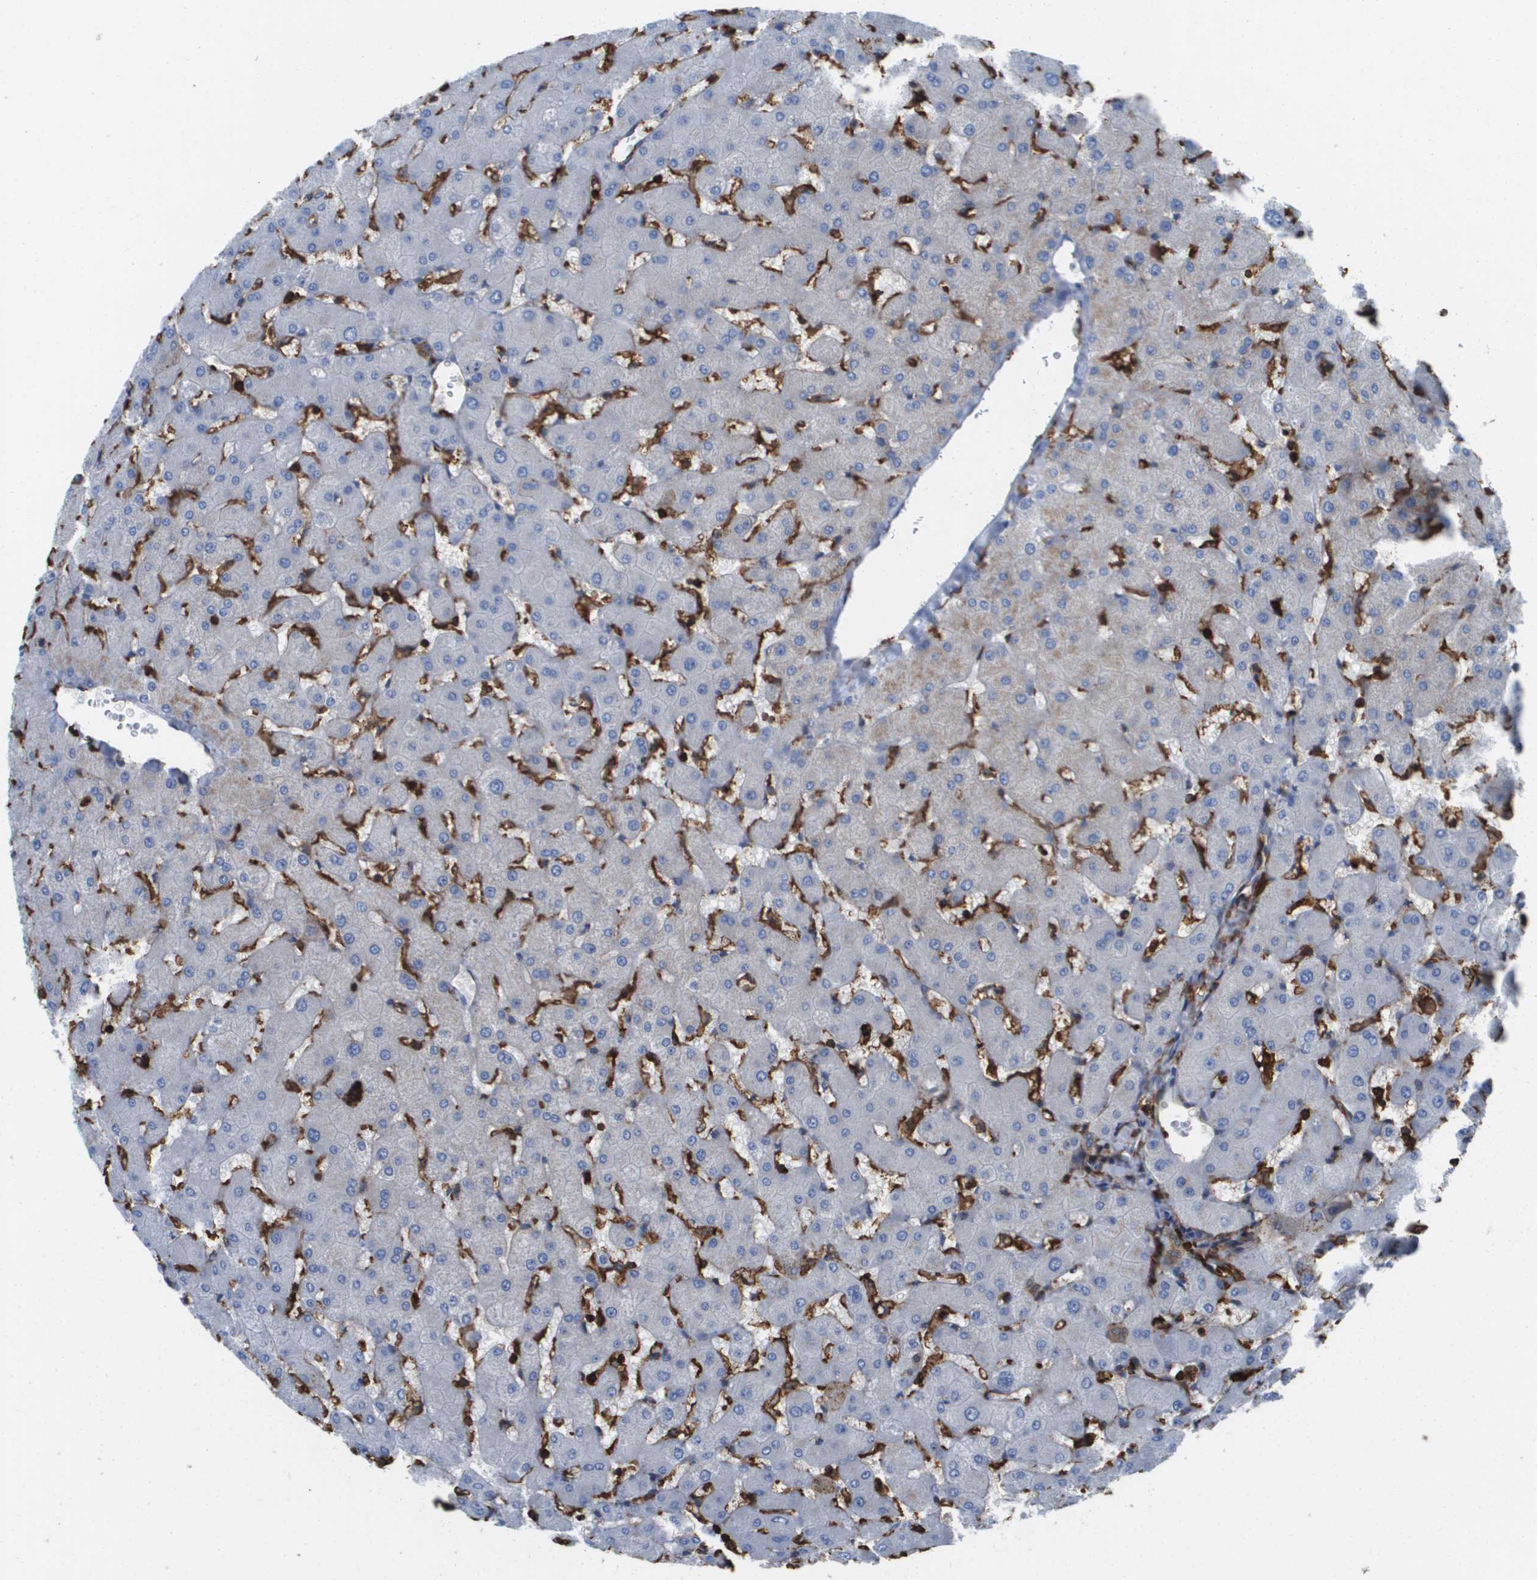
{"staining": {"intensity": "moderate", "quantity": ">75%", "location": "cytoplasmic/membranous"}, "tissue": "liver", "cell_type": "Cholangiocytes", "image_type": "normal", "snomed": [{"axis": "morphology", "description": "Normal tissue, NOS"}, {"axis": "topography", "description": "Liver"}], "caption": "This micrograph reveals immunohistochemistry (IHC) staining of unremarkable human liver, with medium moderate cytoplasmic/membranous expression in about >75% of cholangiocytes.", "gene": "PASK", "patient": {"sex": "female", "age": 63}}